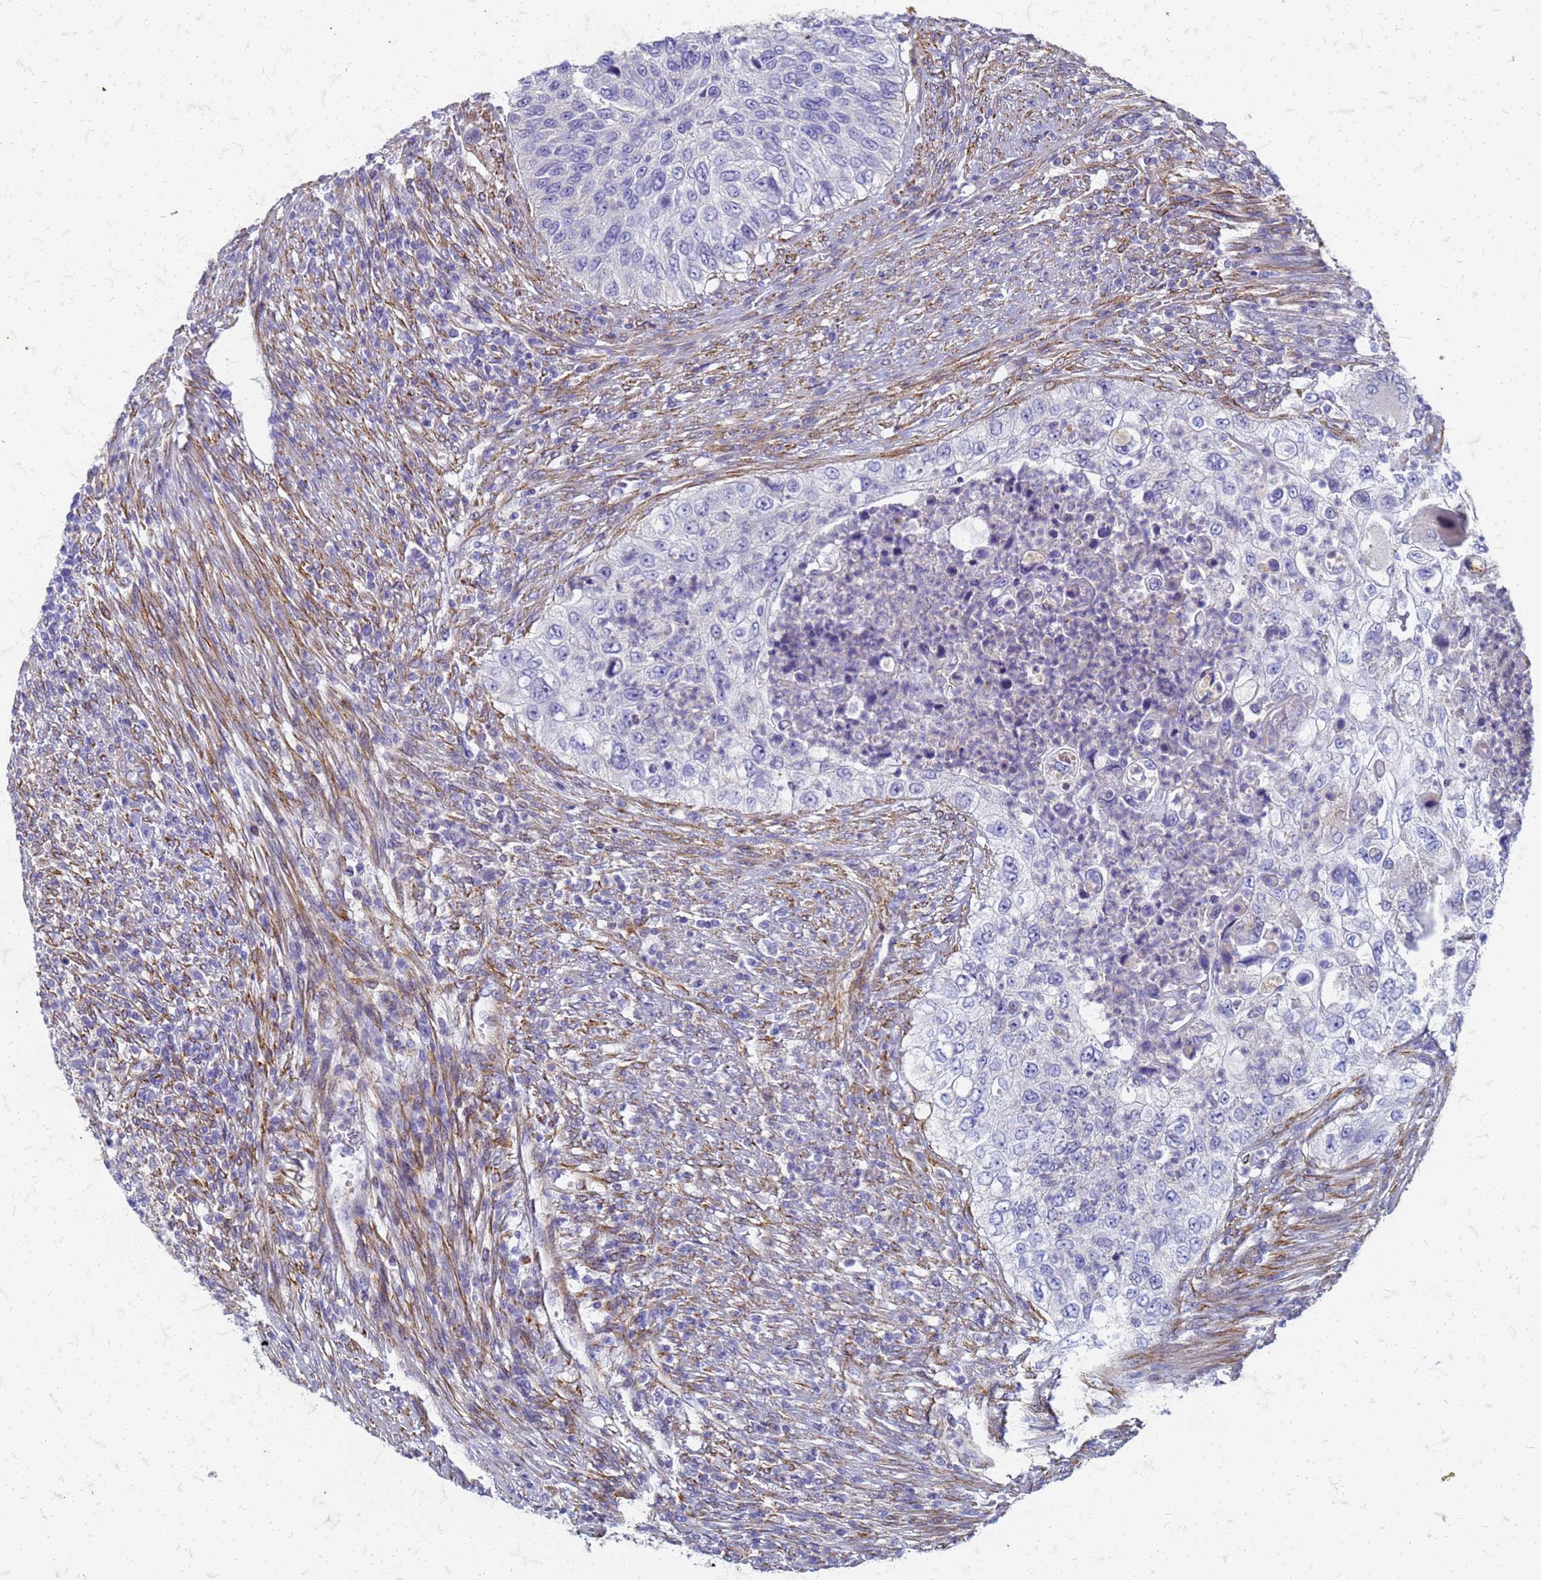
{"staining": {"intensity": "negative", "quantity": "none", "location": "none"}, "tissue": "urothelial cancer", "cell_type": "Tumor cells", "image_type": "cancer", "snomed": [{"axis": "morphology", "description": "Urothelial carcinoma, High grade"}, {"axis": "topography", "description": "Urinary bladder"}], "caption": "A histopathology image of human urothelial cancer is negative for staining in tumor cells.", "gene": "TRIM64B", "patient": {"sex": "female", "age": 60}}